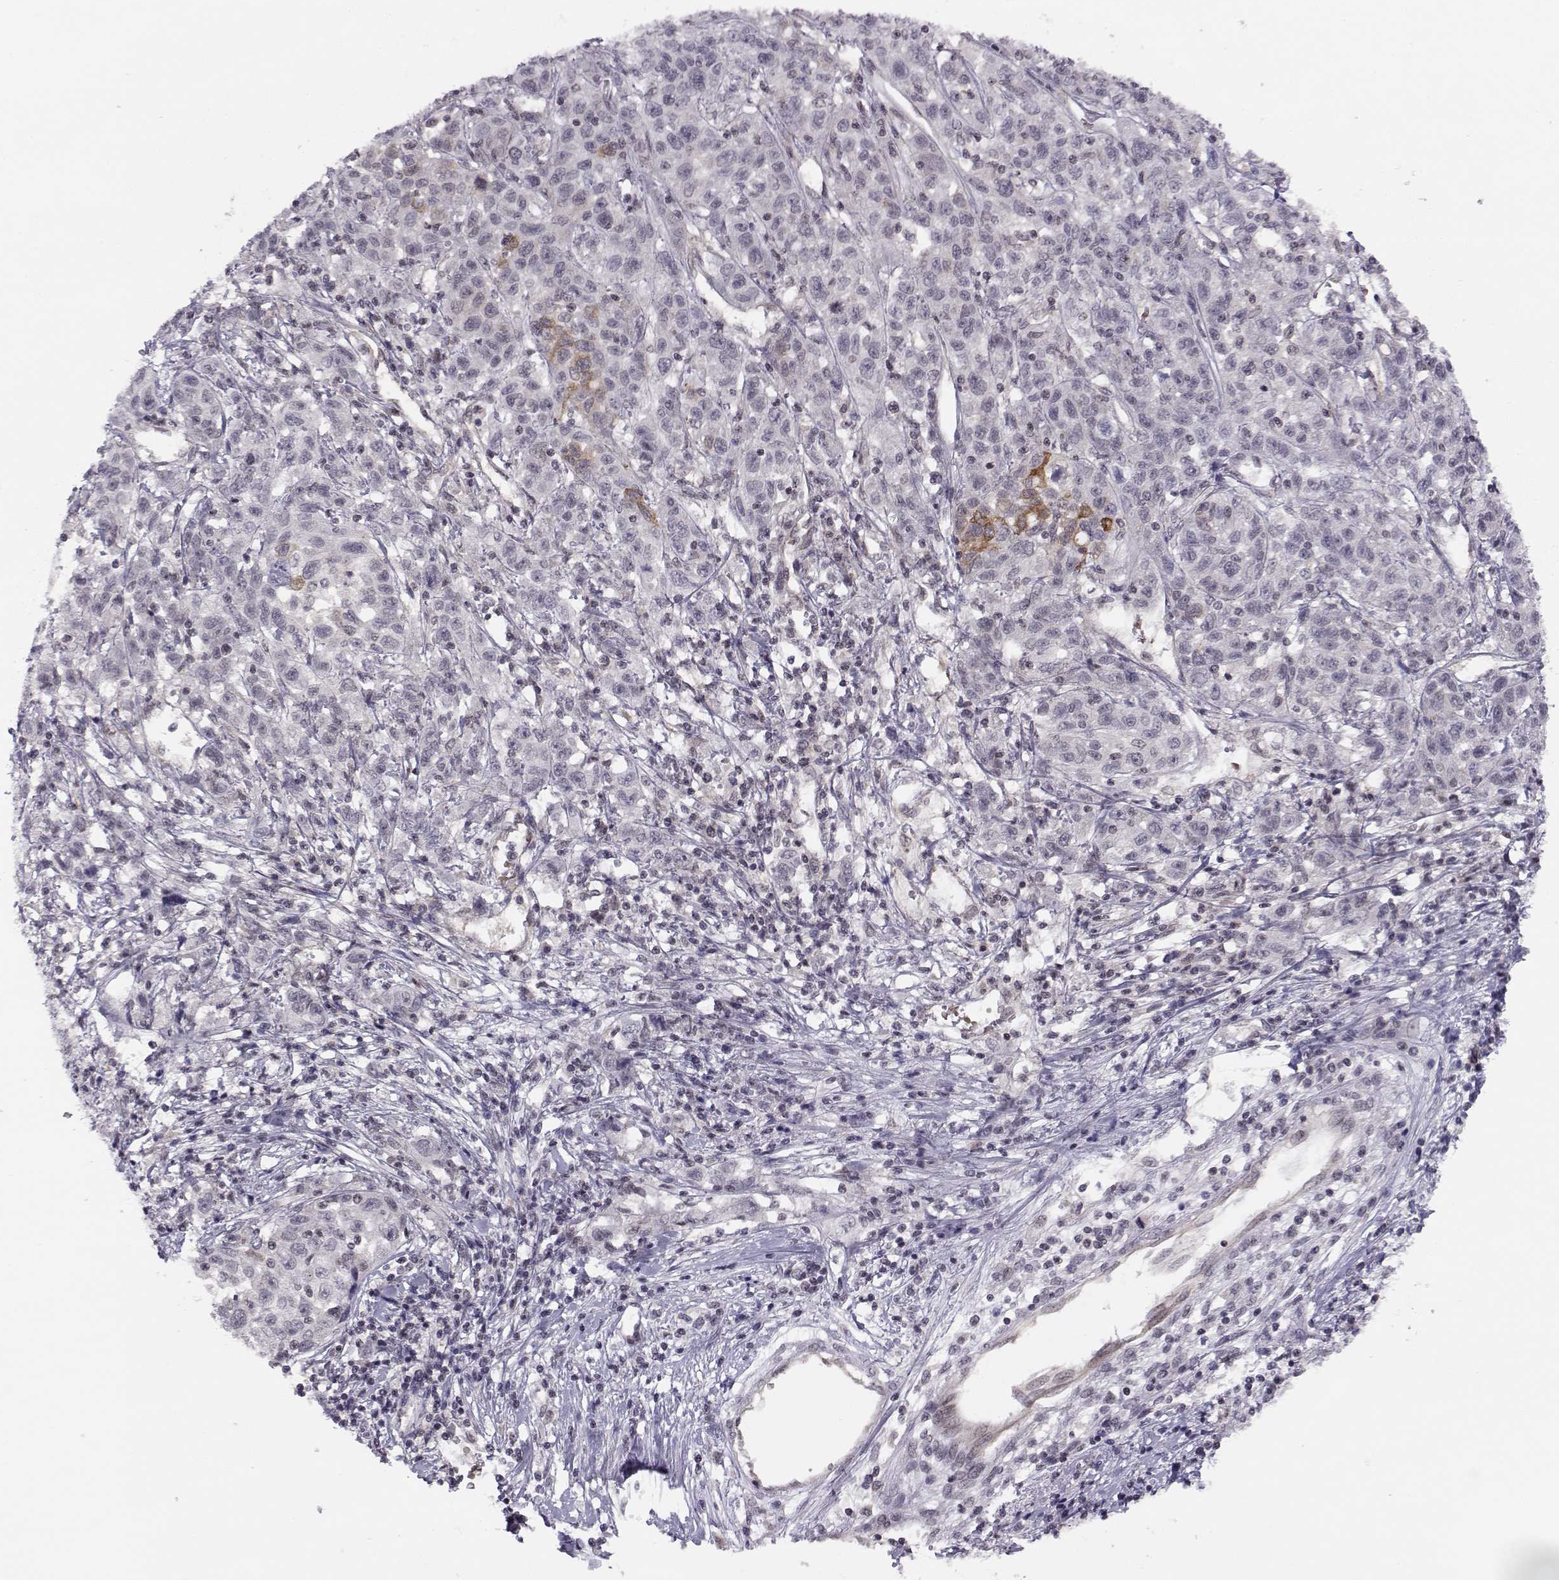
{"staining": {"intensity": "moderate", "quantity": "<25%", "location": "cytoplasmic/membranous"}, "tissue": "liver cancer", "cell_type": "Tumor cells", "image_type": "cancer", "snomed": [{"axis": "morphology", "description": "Adenocarcinoma, NOS"}, {"axis": "morphology", "description": "Cholangiocarcinoma"}, {"axis": "topography", "description": "Liver"}], "caption": "Protein staining displays moderate cytoplasmic/membranous positivity in about <25% of tumor cells in liver cancer.", "gene": "KIF13B", "patient": {"sex": "male", "age": 64}}